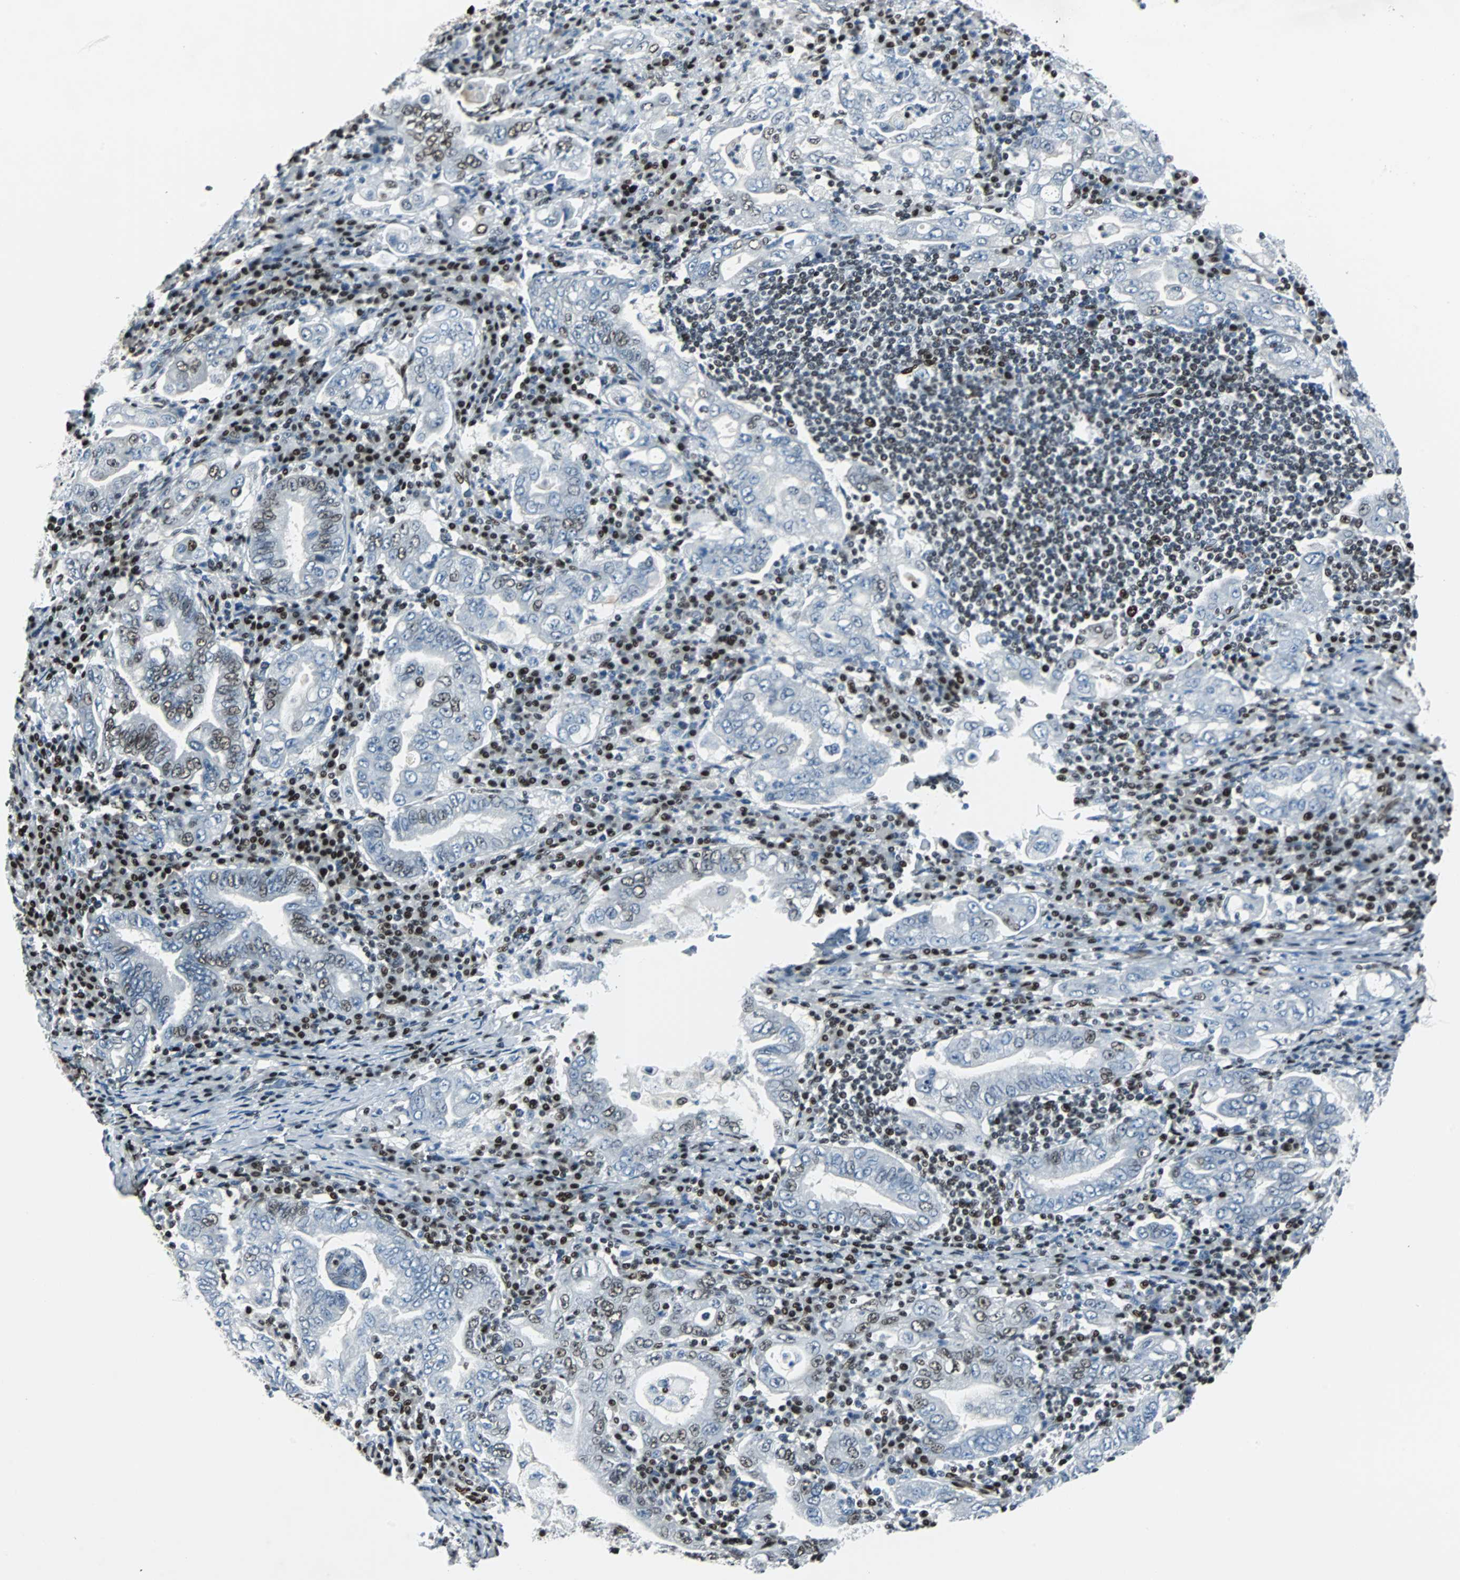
{"staining": {"intensity": "moderate", "quantity": "<25%", "location": "nuclear"}, "tissue": "stomach cancer", "cell_type": "Tumor cells", "image_type": "cancer", "snomed": [{"axis": "morphology", "description": "Normal tissue, NOS"}, {"axis": "morphology", "description": "Adenocarcinoma, NOS"}, {"axis": "topography", "description": "Esophagus"}, {"axis": "topography", "description": "Stomach, upper"}, {"axis": "topography", "description": "Peripheral nerve tissue"}], "caption": "An IHC photomicrograph of neoplastic tissue is shown. Protein staining in brown highlights moderate nuclear positivity in stomach cancer (adenocarcinoma) within tumor cells.", "gene": "MEF2D", "patient": {"sex": "male", "age": 62}}